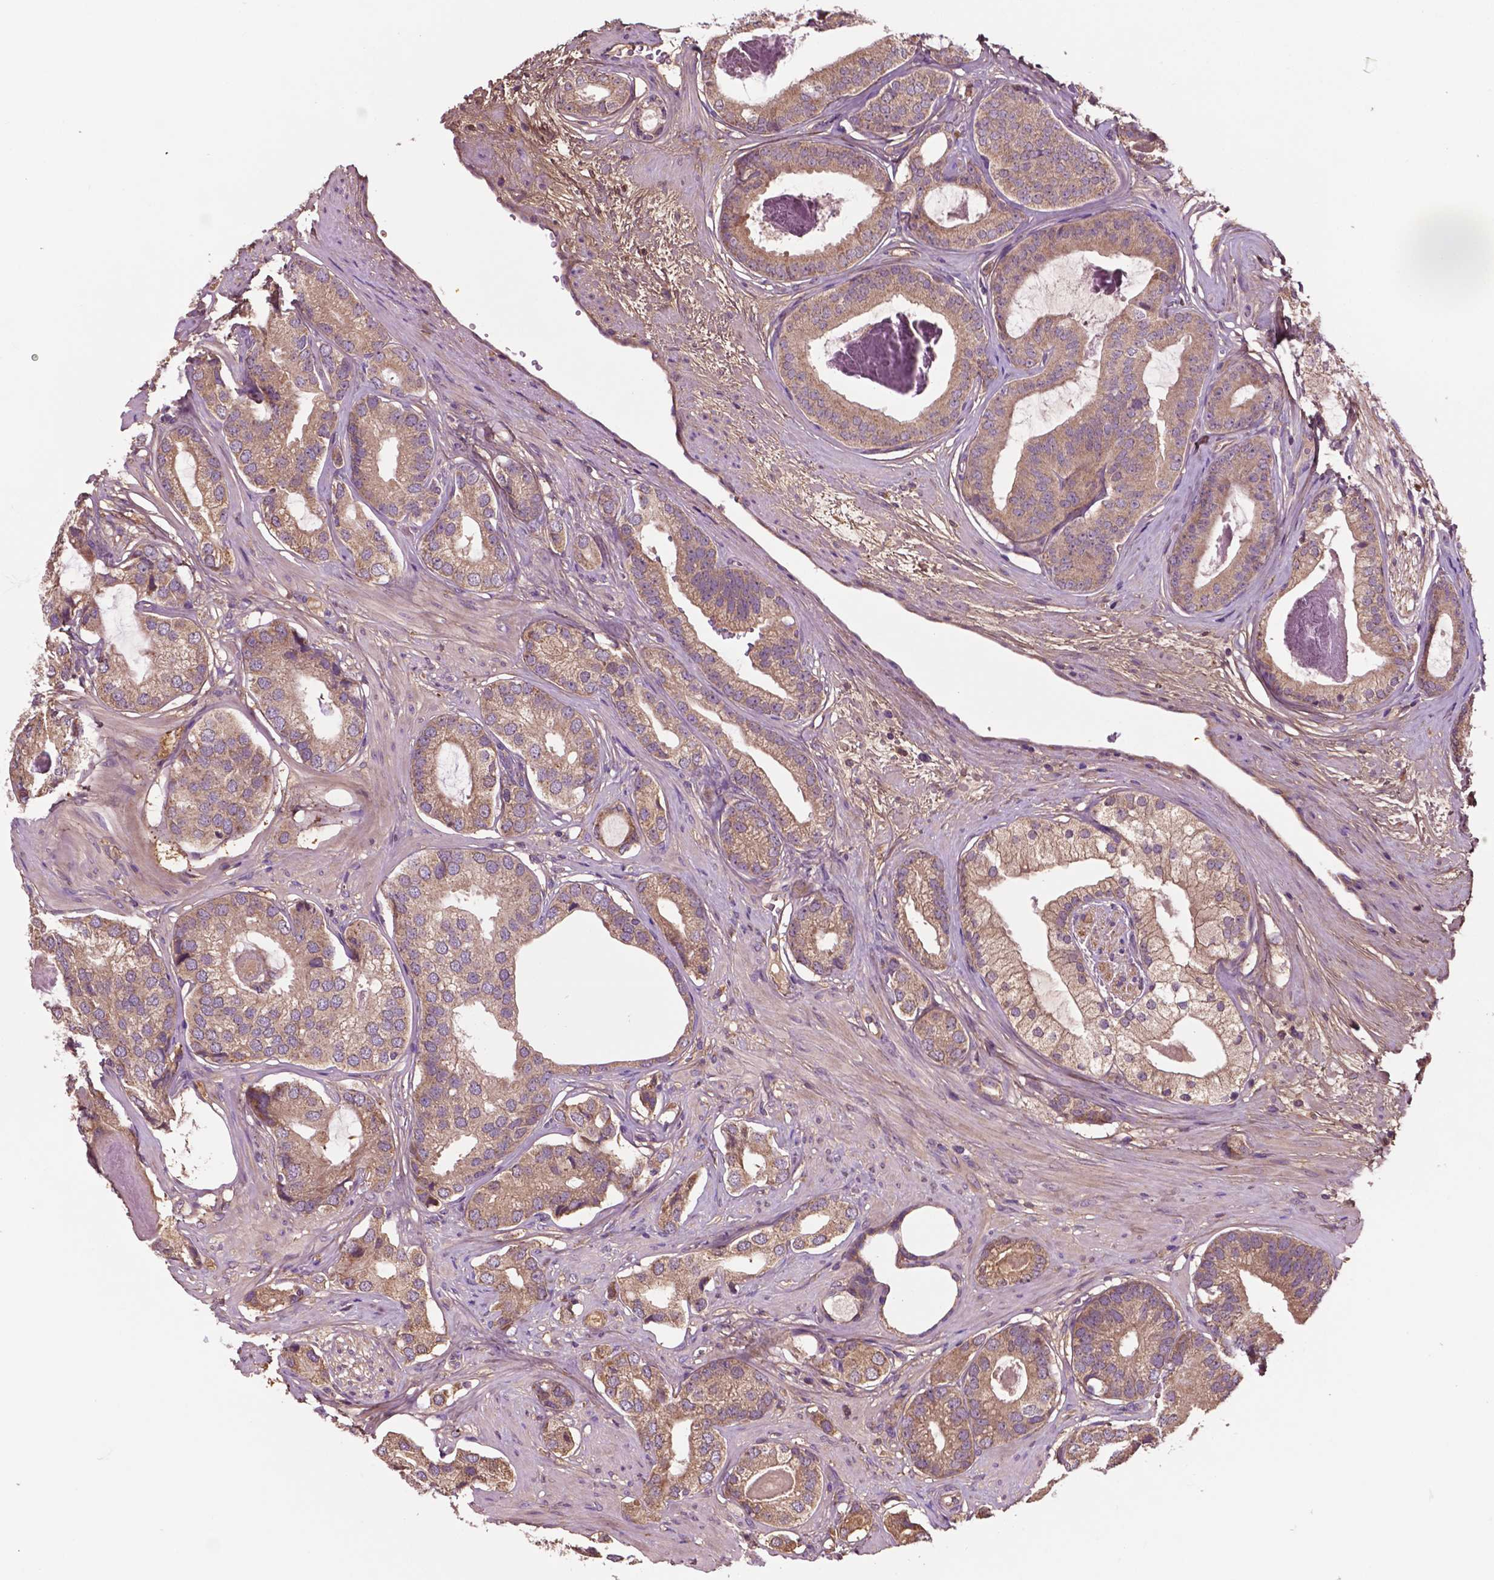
{"staining": {"intensity": "moderate", "quantity": ">75%", "location": "cytoplasmic/membranous"}, "tissue": "prostate cancer", "cell_type": "Tumor cells", "image_type": "cancer", "snomed": [{"axis": "morphology", "description": "Adenocarcinoma, Low grade"}, {"axis": "topography", "description": "Prostate"}], "caption": "IHC staining of prostate low-grade adenocarcinoma, which displays medium levels of moderate cytoplasmic/membranous positivity in about >75% of tumor cells indicating moderate cytoplasmic/membranous protein positivity. The staining was performed using DAB (brown) for protein detection and nuclei were counterstained in hematoxylin (blue).", "gene": "GJA9", "patient": {"sex": "male", "age": 61}}